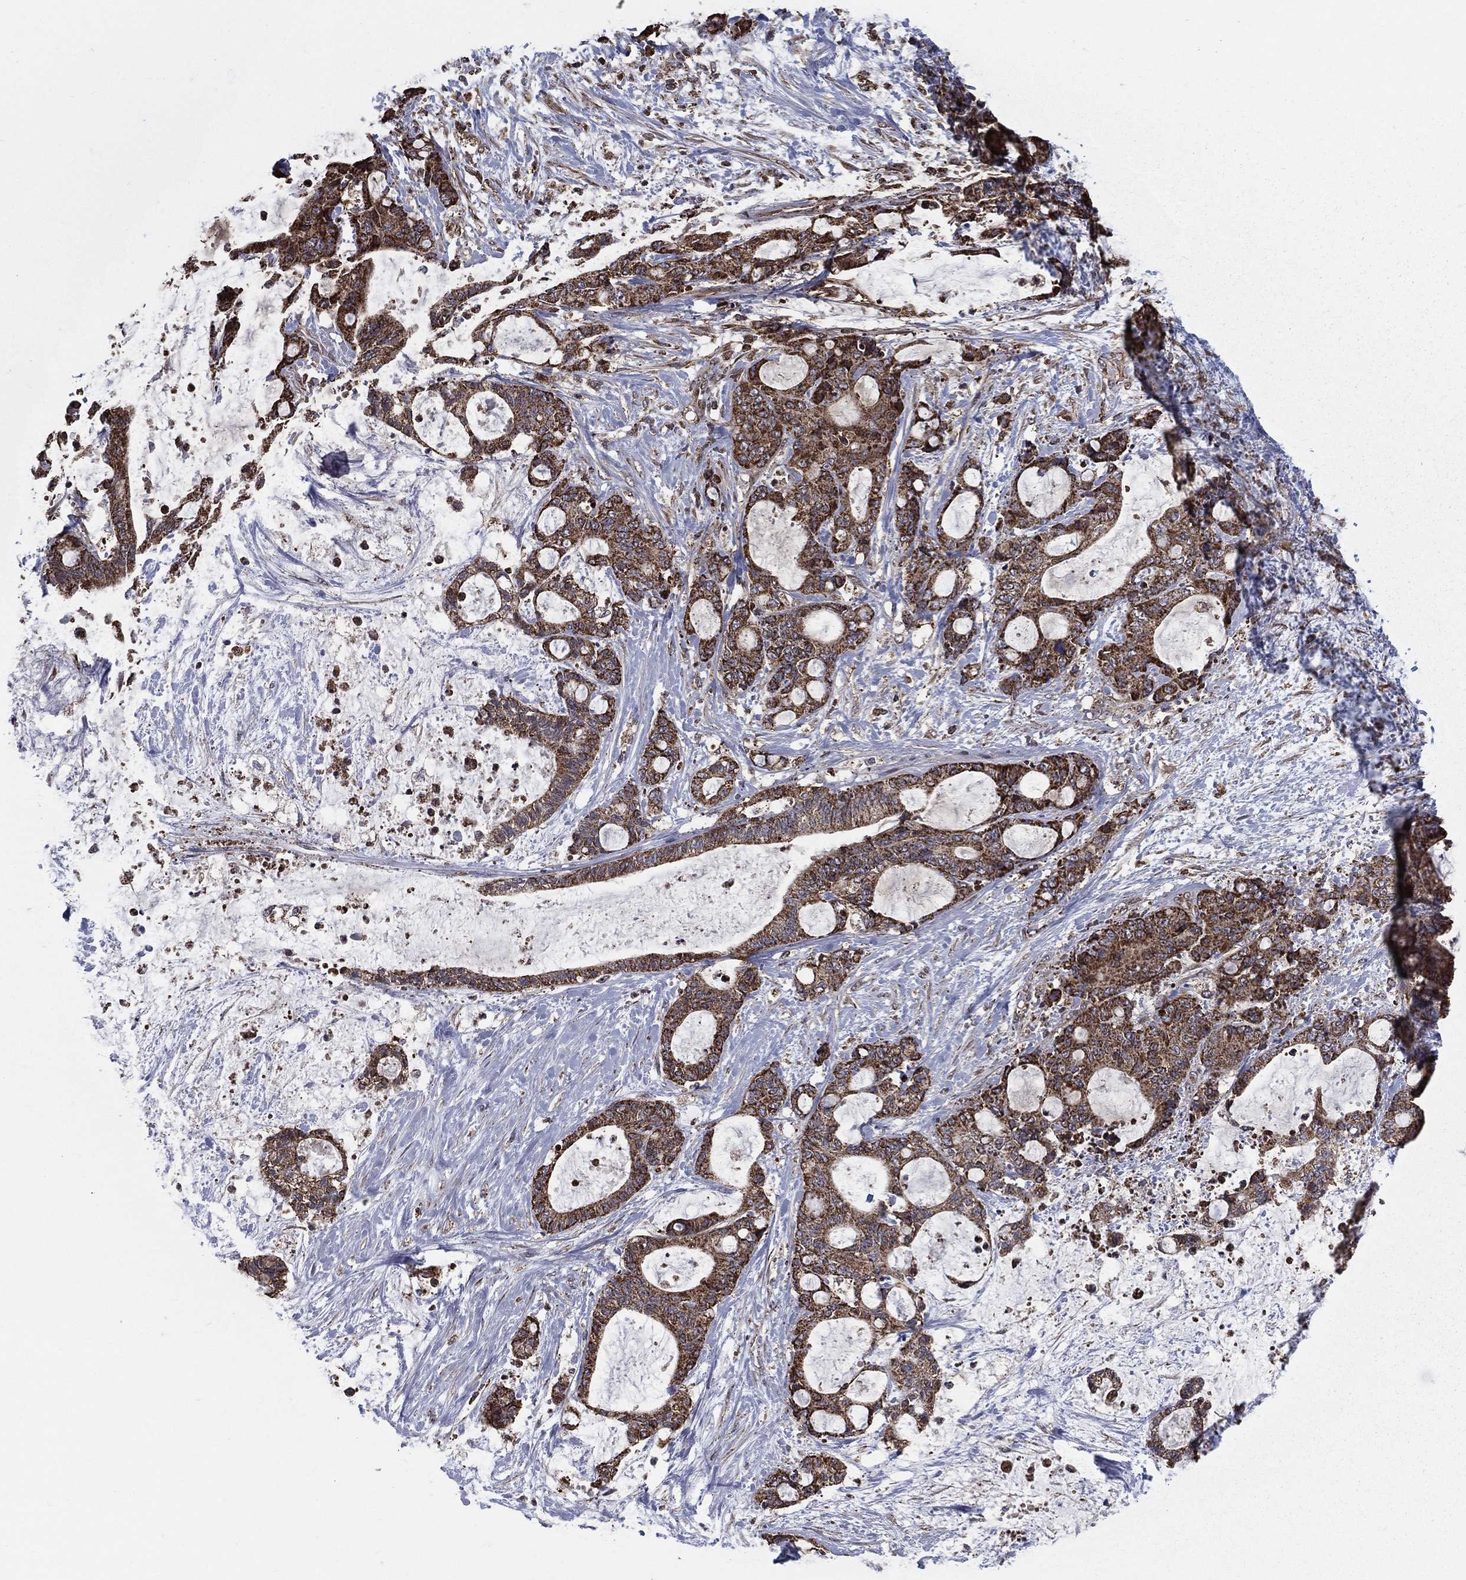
{"staining": {"intensity": "strong", "quantity": ">75%", "location": "cytoplasmic/membranous"}, "tissue": "liver cancer", "cell_type": "Tumor cells", "image_type": "cancer", "snomed": [{"axis": "morphology", "description": "Normal tissue, NOS"}, {"axis": "morphology", "description": "Cholangiocarcinoma"}, {"axis": "topography", "description": "Liver"}, {"axis": "topography", "description": "Peripheral nerve tissue"}], "caption": "Immunohistochemical staining of liver cancer (cholangiocarcinoma) displays high levels of strong cytoplasmic/membranous positivity in approximately >75% of tumor cells.", "gene": "RIGI", "patient": {"sex": "female", "age": 73}}